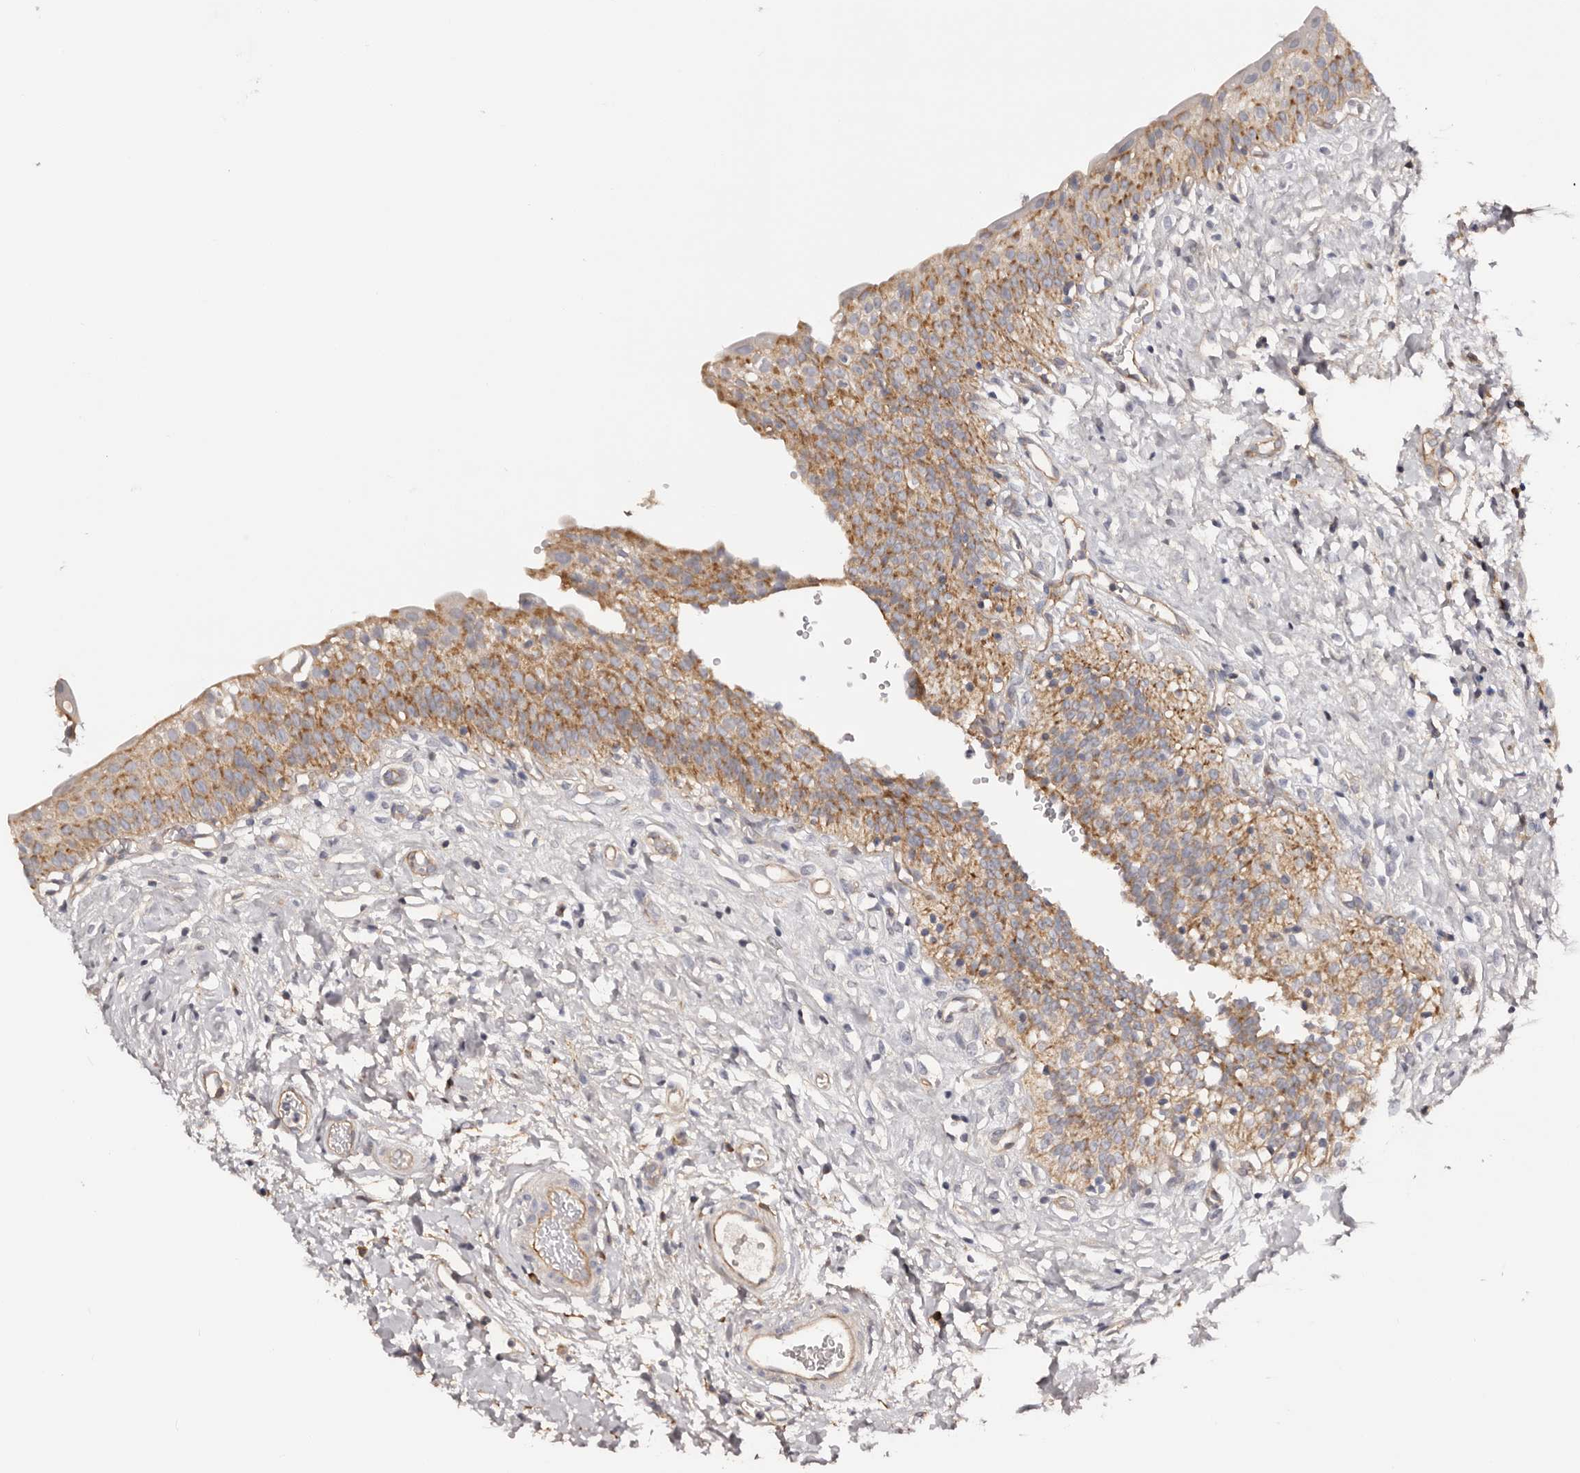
{"staining": {"intensity": "strong", "quantity": ">75%", "location": "cytoplasmic/membranous"}, "tissue": "urinary bladder", "cell_type": "Urothelial cells", "image_type": "normal", "snomed": [{"axis": "morphology", "description": "Normal tissue, NOS"}, {"axis": "topography", "description": "Urinary bladder"}], "caption": "Strong cytoplasmic/membranous expression is appreciated in about >75% of urothelial cells in normal urinary bladder.", "gene": "DMRT2", "patient": {"sex": "male", "age": 51}}